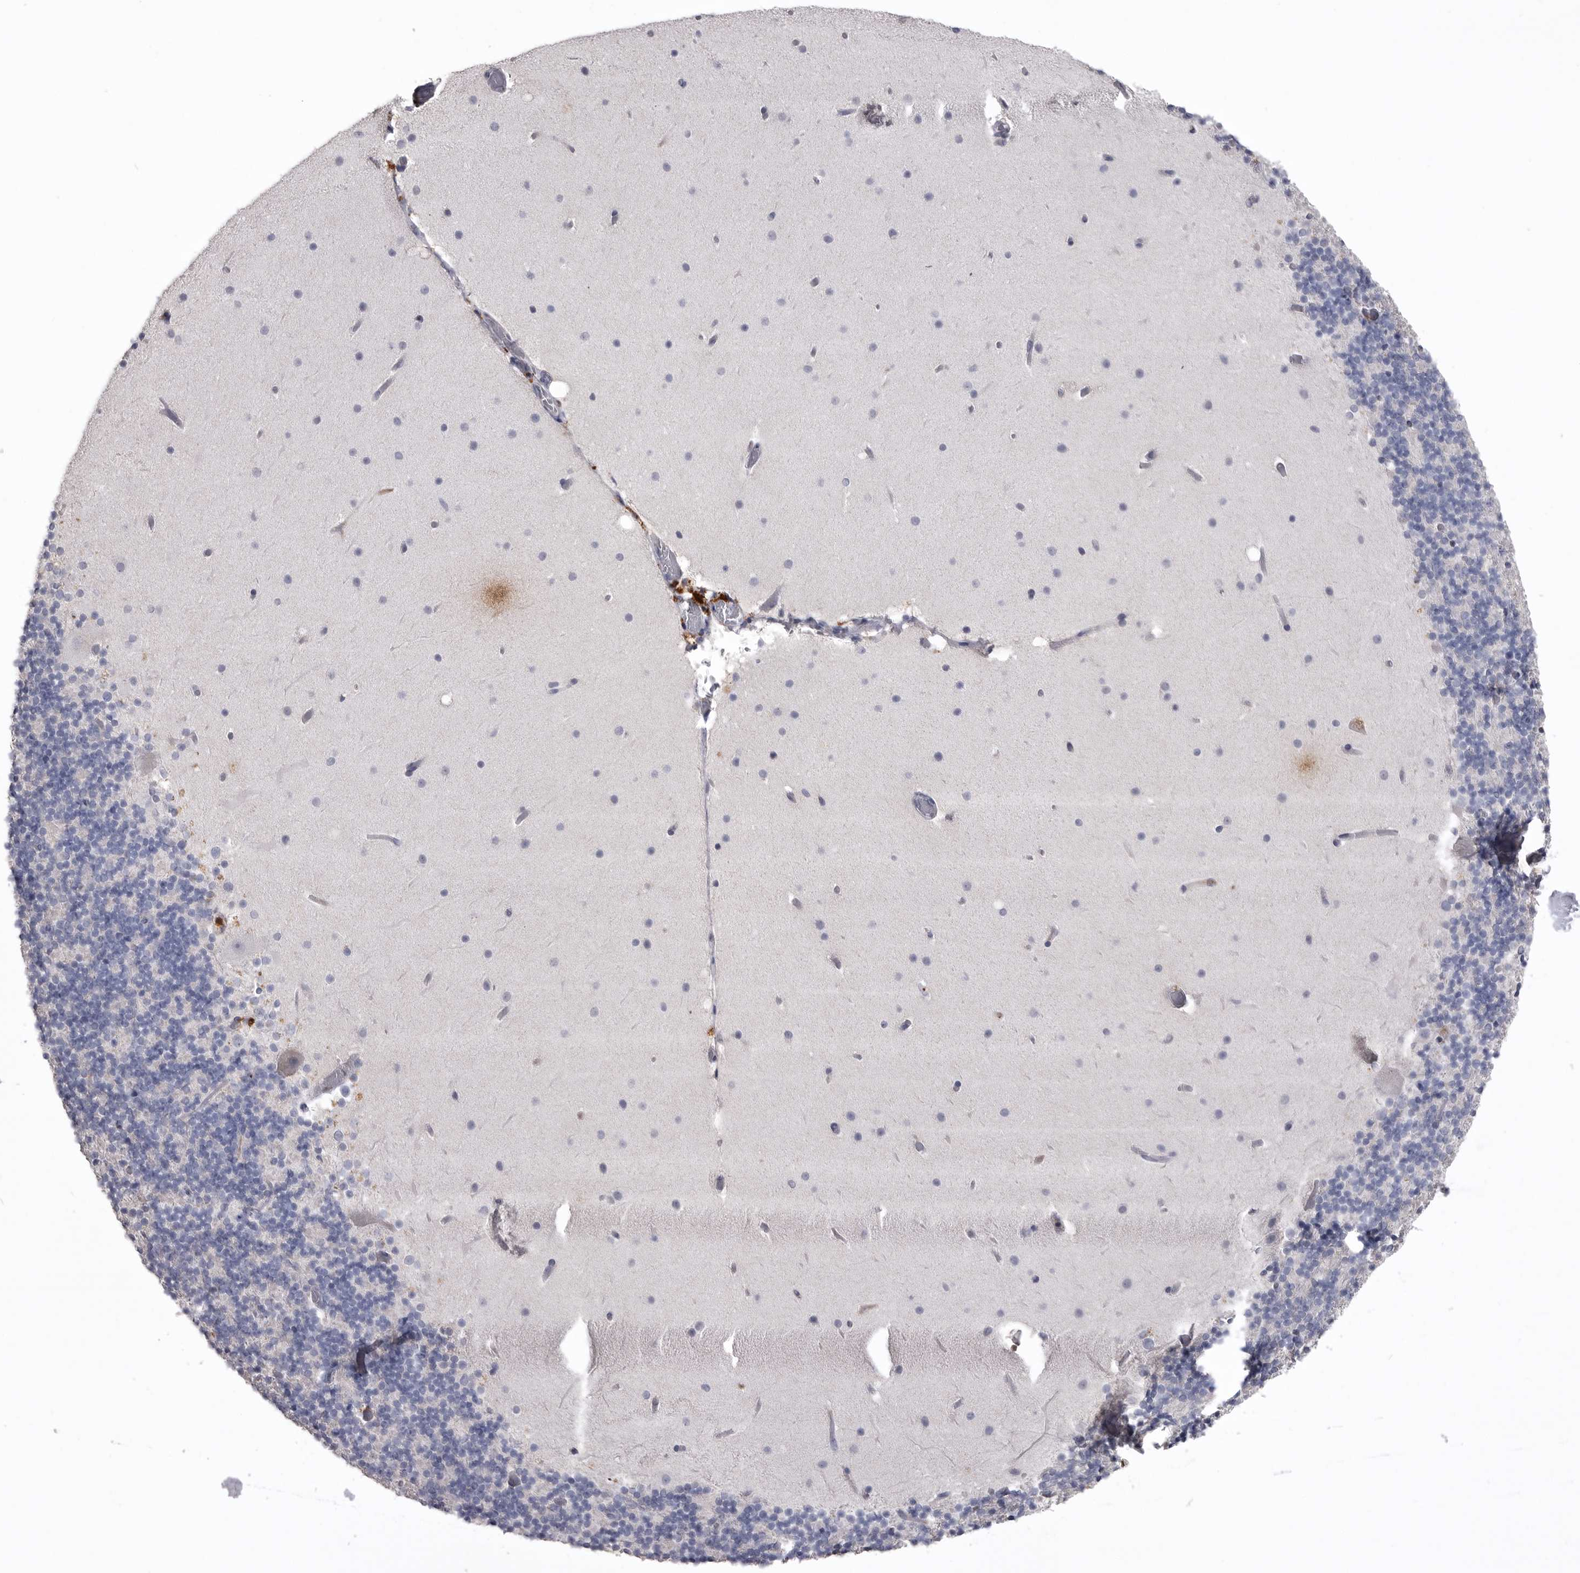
{"staining": {"intensity": "negative", "quantity": "none", "location": "none"}, "tissue": "cerebellum", "cell_type": "Cells in granular layer", "image_type": "normal", "snomed": [{"axis": "morphology", "description": "Normal tissue, NOS"}, {"axis": "topography", "description": "Cerebellum"}], "caption": "The image demonstrates no staining of cells in granular layer in benign cerebellum. Nuclei are stained in blue.", "gene": "AHSG", "patient": {"sex": "male", "age": 57}}